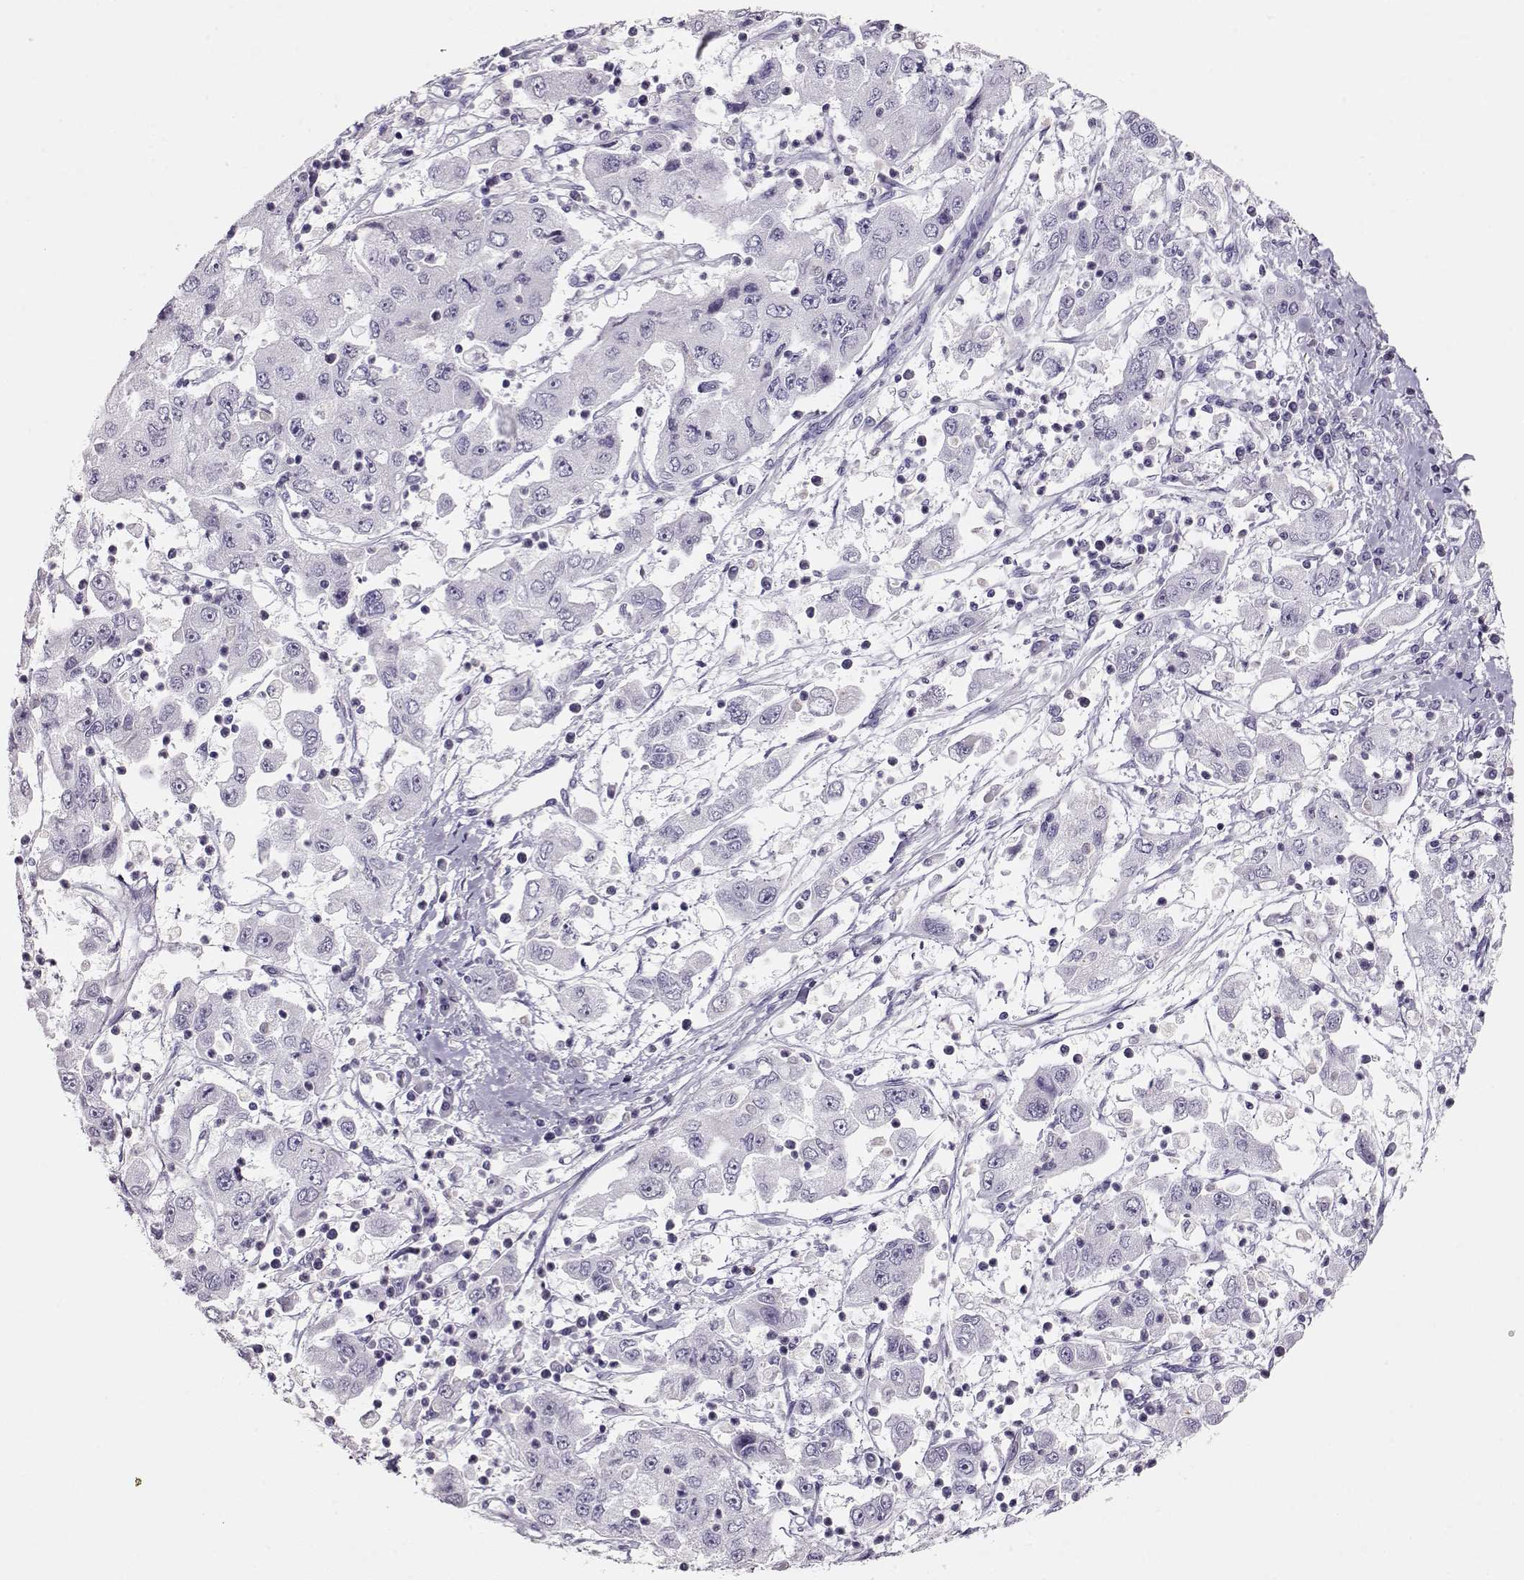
{"staining": {"intensity": "negative", "quantity": "none", "location": "none"}, "tissue": "cervical cancer", "cell_type": "Tumor cells", "image_type": "cancer", "snomed": [{"axis": "morphology", "description": "Squamous cell carcinoma, NOS"}, {"axis": "topography", "description": "Cervix"}], "caption": "Squamous cell carcinoma (cervical) was stained to show a protein in brown. There is no significant expression in tumor cells.", "gene": "RBM44", "patient": {"sex": "female", "age": 36}}